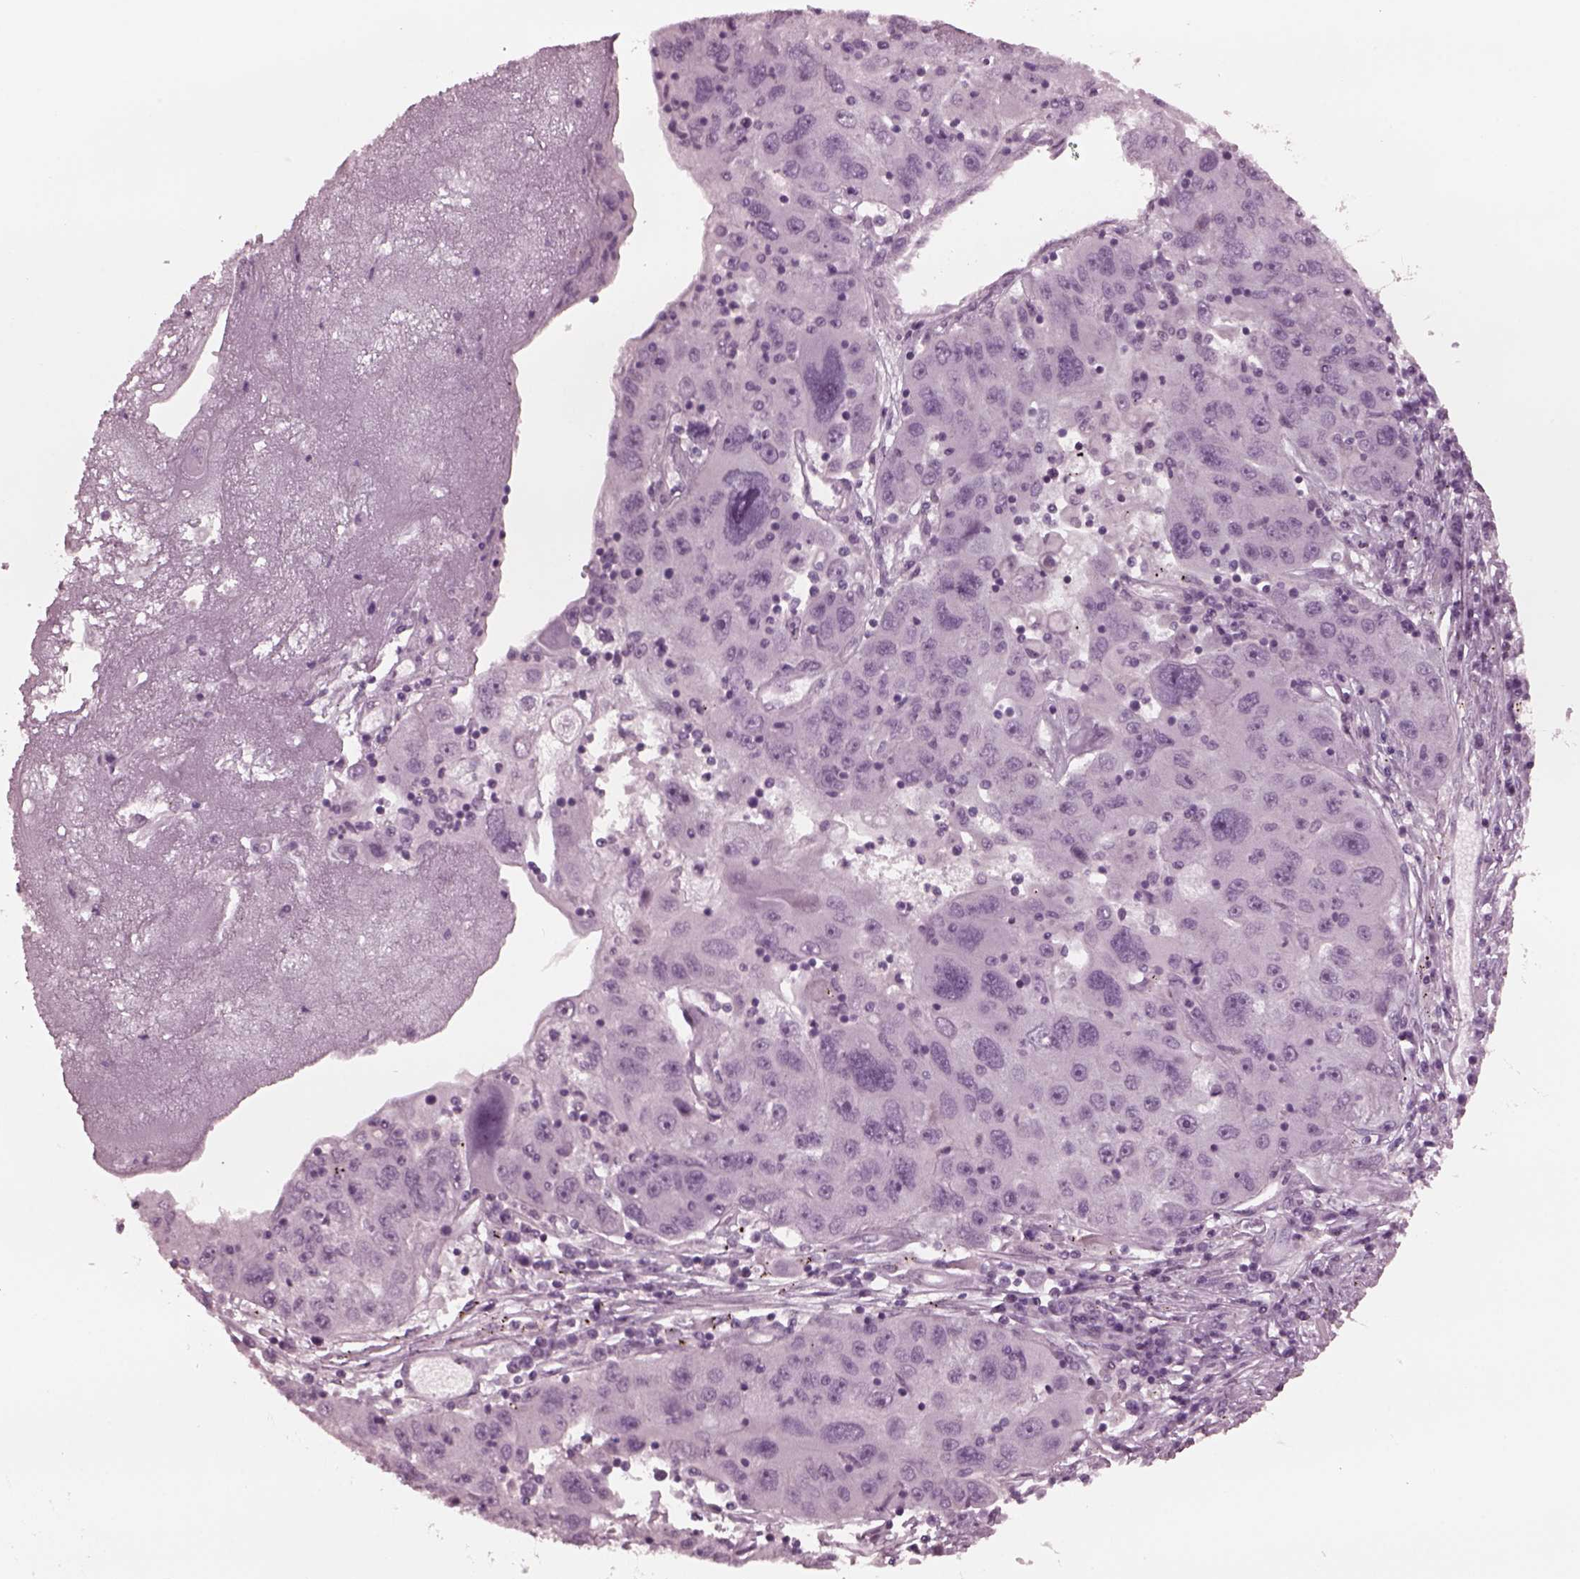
{"staining": {"intensity": "negative", "quantity": "none", "location": "none"}, "tissue": "stomach cancer", "cell_type": "Tumor cells", "image_type": "cancer", "snomed": [{"axis": "morphology", "description": "Adenocarcinoma, NOS"}, {"axis": "topography", "description": "Stomach"}], "caption": "An IHC histopathology image of adenocarcinoma (stomach) is shown. There is no staining in tumor cells of adenocarcinoma (stomach). (DAB immunohistochemistry (IHC) with hematoxylin counter stain).", "gene": "YY2", "patient": {"sex": "male", "age": 56}}